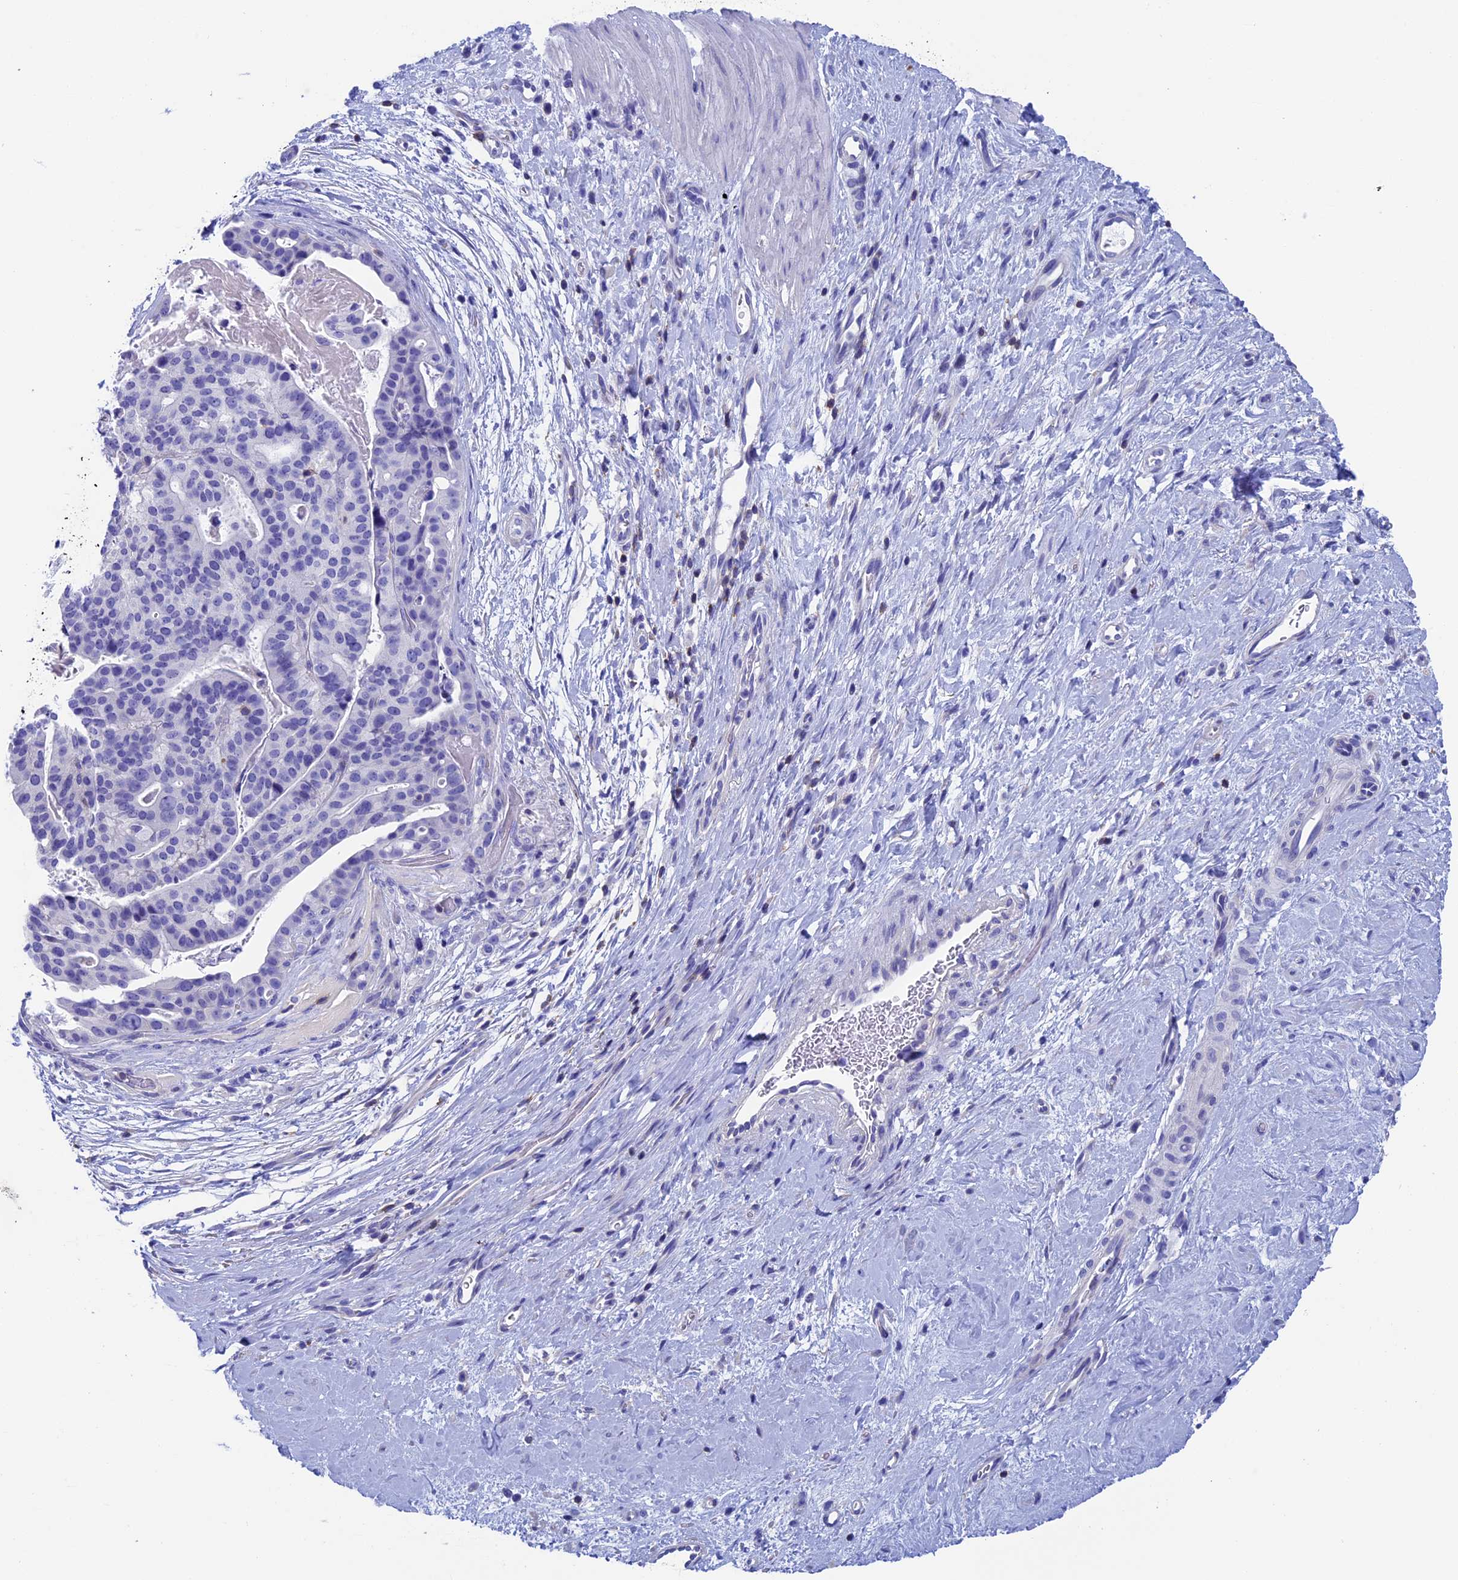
{"staining": {"intensity": "negative", "quantity": "none", "location": "none"}, "tissue": "stomach cancer", "cell_type": "Tumor cells", "image_type": "cancer", "snomed": [{"axis": "morphology", "description": "Adenocarcinoma, NOS"}, {"axis": "topography", "description": "Stomach"}], "caption": "High magnification brightfield microscopy of adenocarcinoma (stomach) stained with DAB (brown) and counterstained with hematoxylin (blue): tumor cells show no significant positivity.", "gene": "SEPTIN1", "patient": {"sex": "male", "age": 48}}